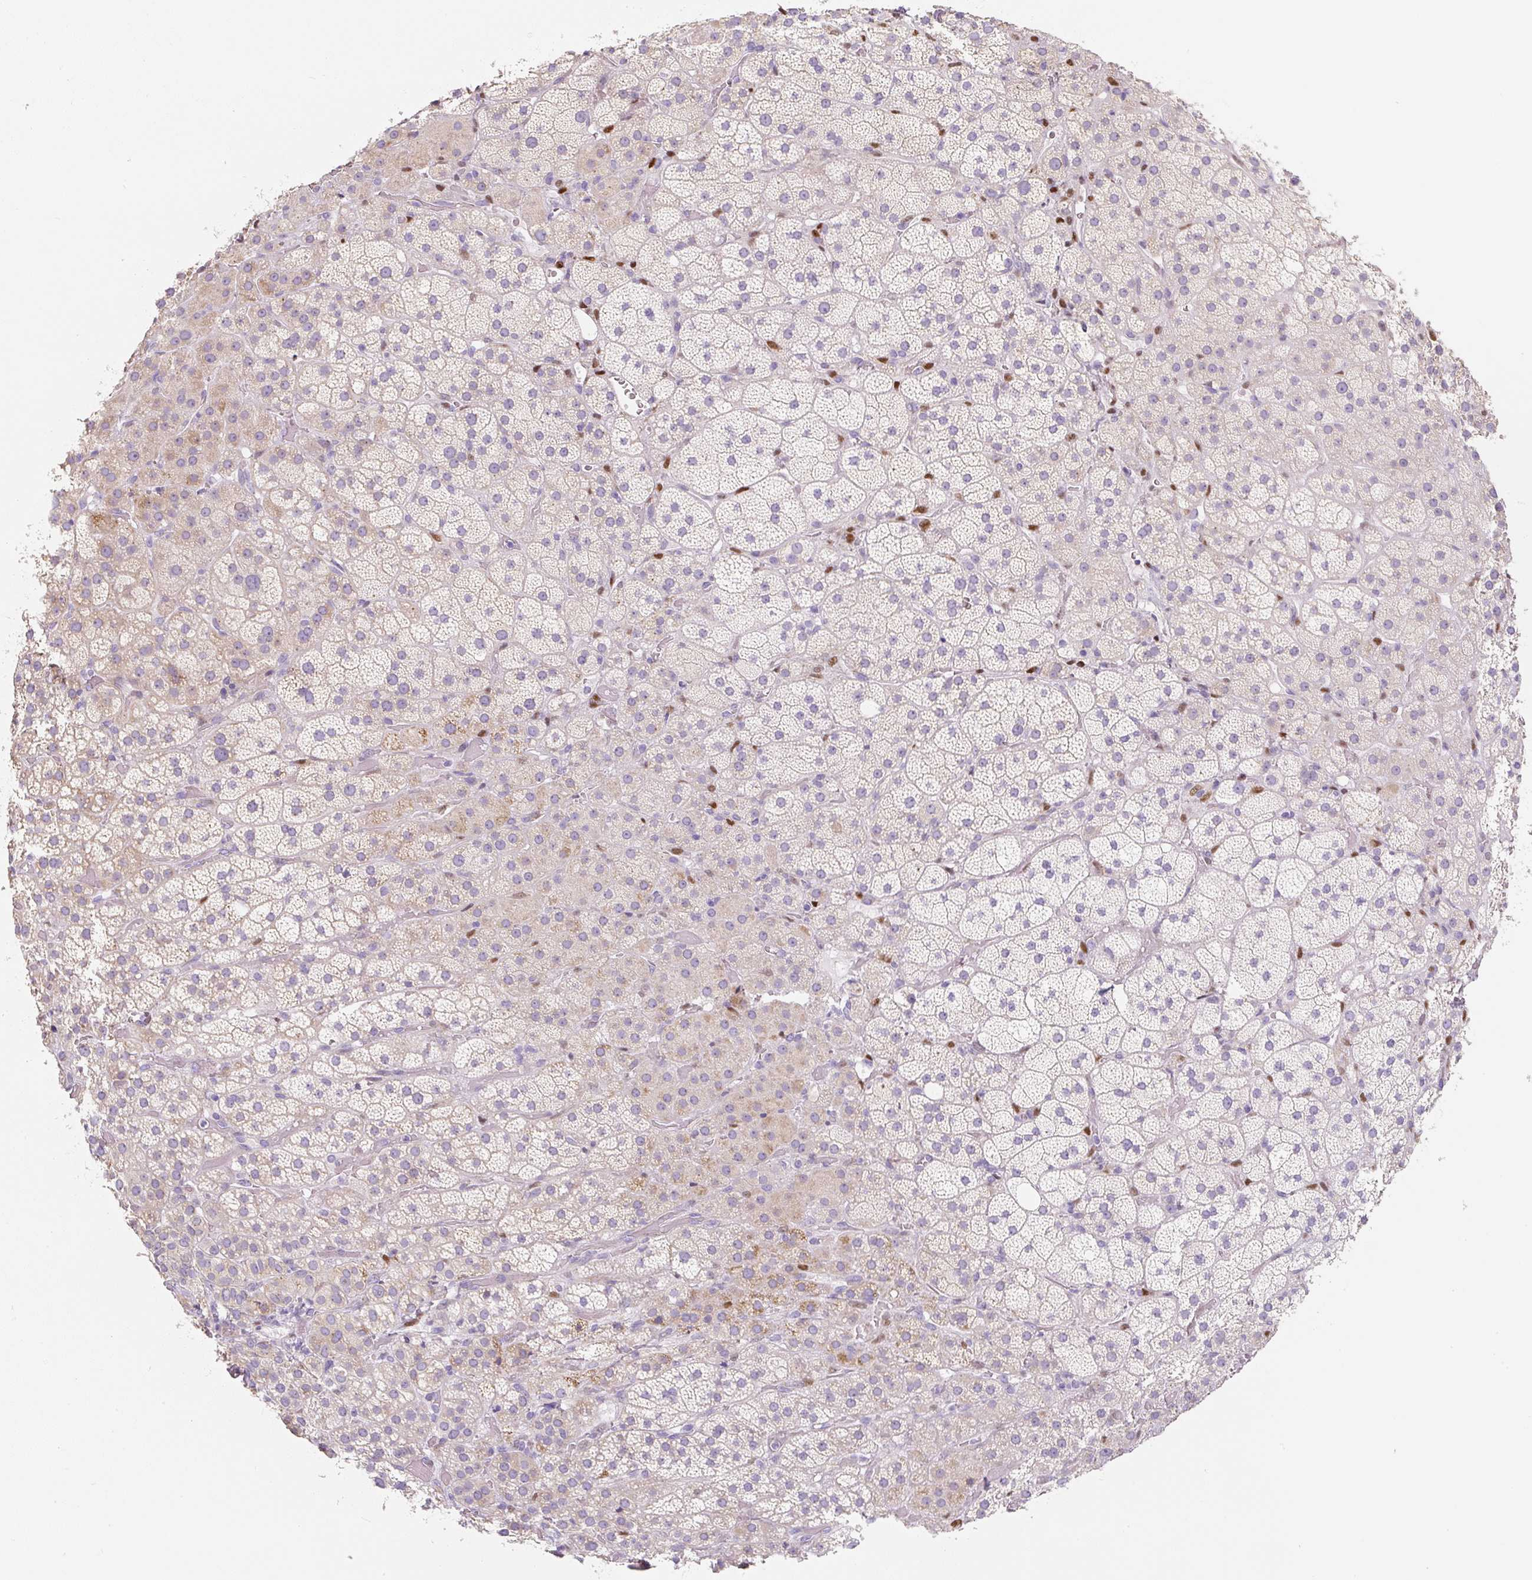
{"staining": {"intensity": "weak", "quantity": "25%-75%", "location": "cytoplasmic/membranous"}, "tissue": "adrenal gland", "cell_type": "Glandular cells", "image_type": "normal", "snomed": [{"axis": "morphology", "description": "Normal tissue, NOS"}, {"axis": "topography", "description": "Adrenal gland"}], "caption": "The immunohistochemical stain highlights weak cytoplasmic/membranous positivity in glandular cells of unremarkable adrenal gland.", "gene": "PWWP3B", "patient": {"sex": "male", "age": 57}}